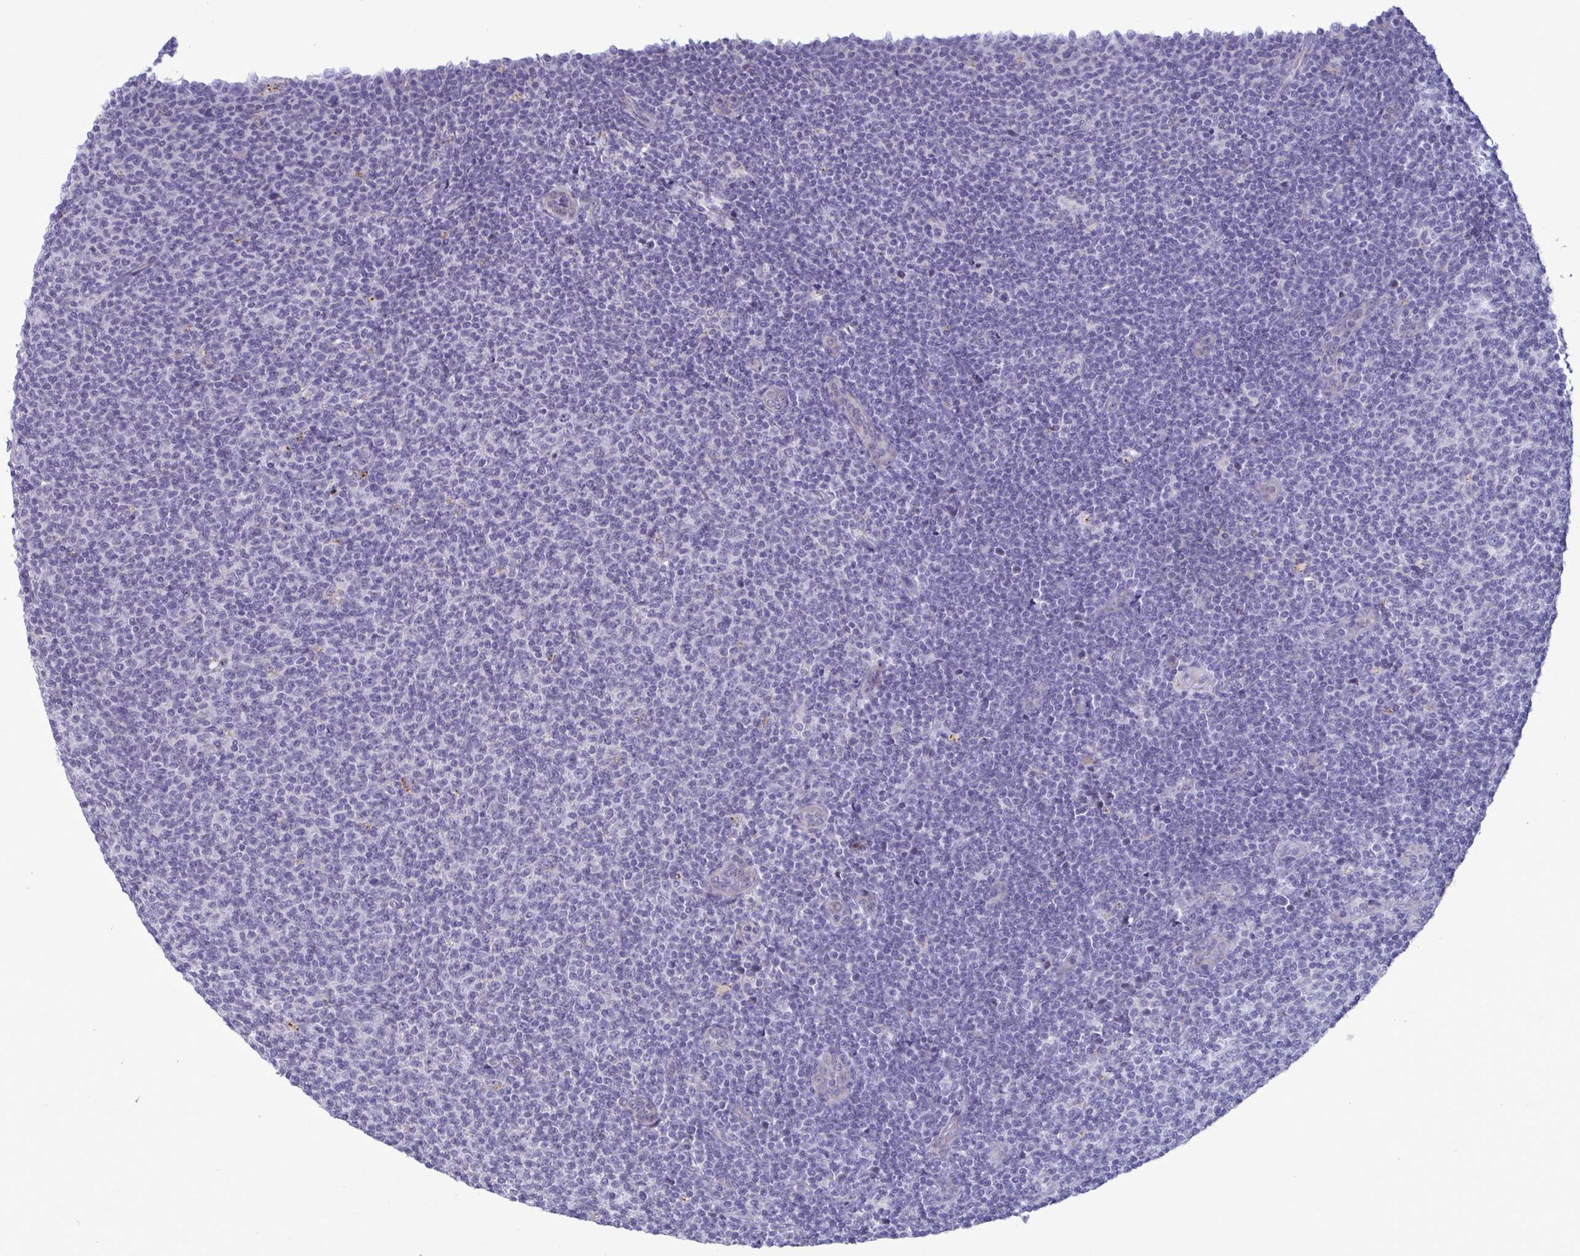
{"staining": {"intensity": "negative", "quantity": "none", "location": "none"}, "tissue": "lymphoma", "cell_type": "Tumor cells", "image_type": "cancer", "snomed": [{"axis": "morphology", "description": "Malignant lymphoma, non-Hodgkin's type, Low grade"}, {"axis": "topography", "description": "Lymph node"}], "caption": "Tumor cells show no significant expression in lymphoma. (IHC, brightfield microscopy, high magnification).", "gene": "TAS2R38", "patient": {"sex": "male", "age": 66}}